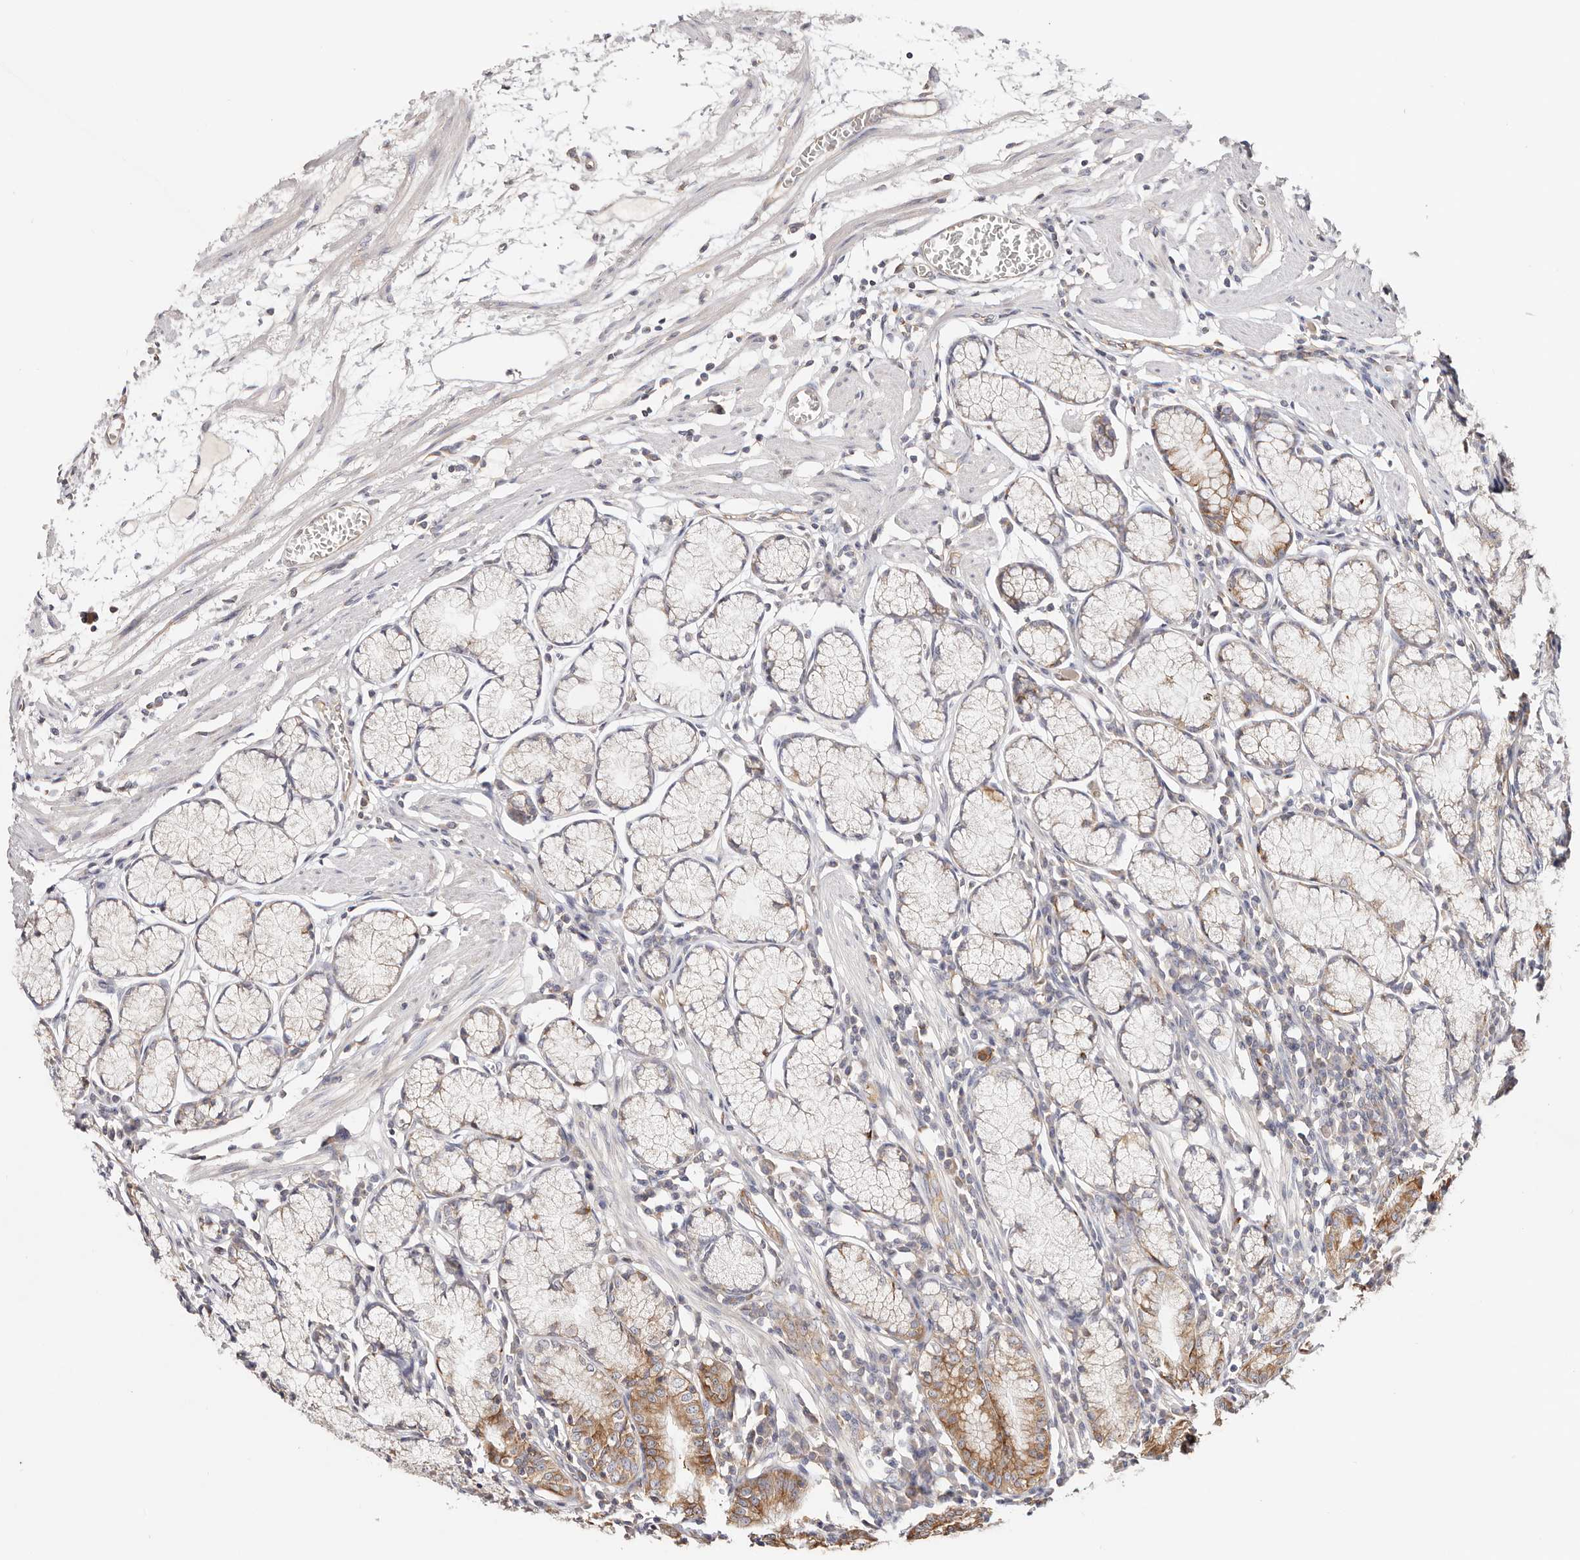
{"staining": {"intensity": "moderate", "quantity": "25%-75%", "location": "cytoplasmic/membranous"}, "tissue": "stomach", "cell_type": "Glandular cells", "image_type": "normal", "snomed": [{"axis": "morphology", "description": "Normal tissue, NOS"}, {"axis": "topography", "description": "Stomach"}], "caption": "Immunohistochemical staining of benign stomach demonstrates medium levels of moderate cytoplasmic/membranous staining in approximately 25%-75% of glandular cells. (Brightfield microscopy of DAB IHC at high magnification).", "gene": "GNA13", "patient": {"sex": "male", "age": 55}}